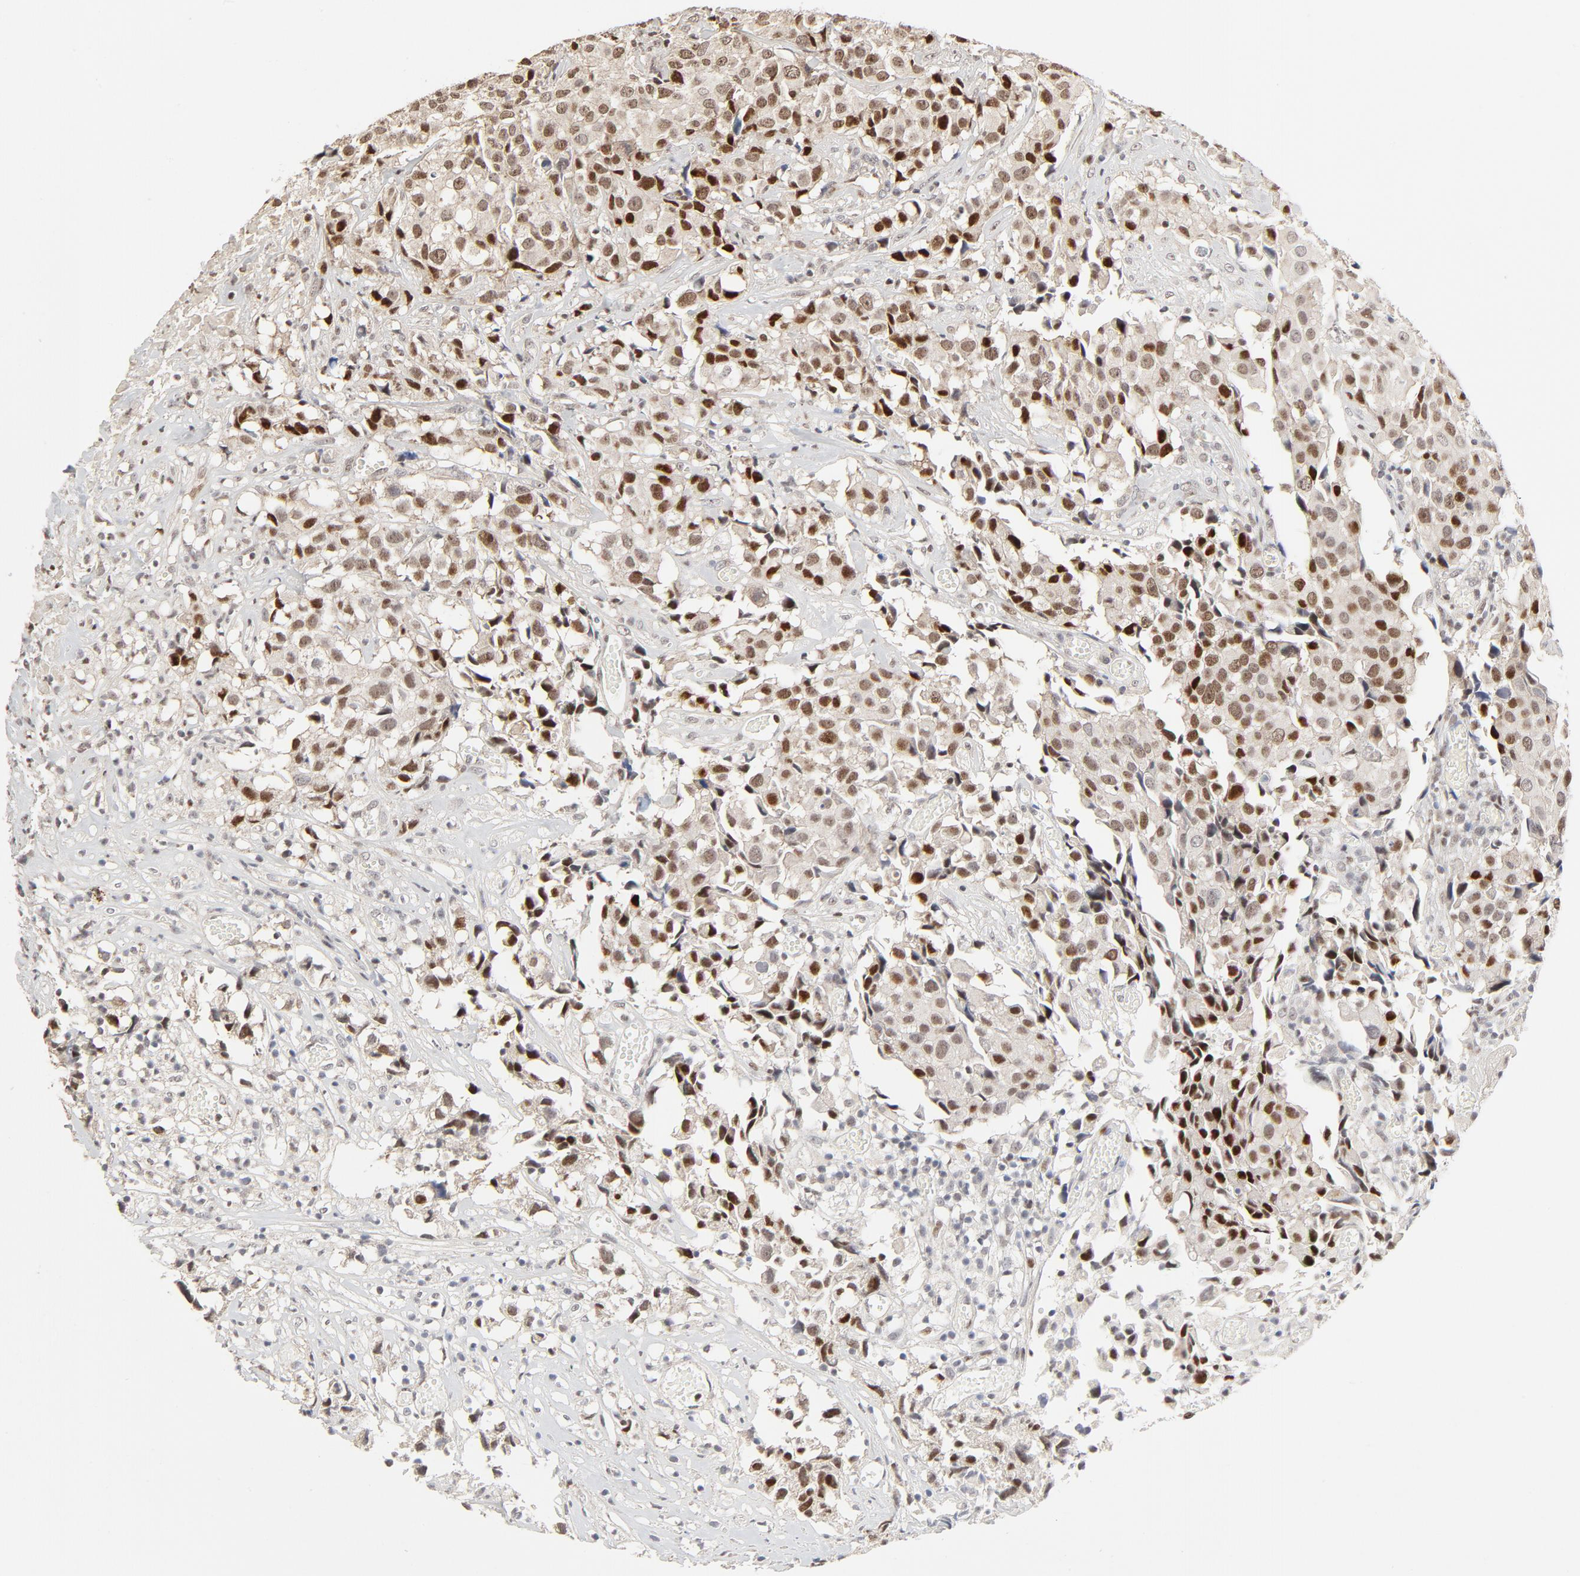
{"staining": {"intensity": "strong", "quantity": ">75%", "location": "nuclear"}, "tissue": "urothelial cancer", "cell_type": "Tumor cells", "image_type": "cancer", "snomed": [{"axis": "morphology", "description": "Urothelial carcinoma, High grade"}, {"axis": "topography", "description": "Urinary bladder"}], "caption": "The micrograph reveals staining of urothelial cancer, revealing strong nuclear protein positivity (brown color) within tumor cells. (DAB = brown stain, brightfield microscopy at high magnification).", "gene": "GTF2I", "patient": {"sex": "female", "age": 75}}